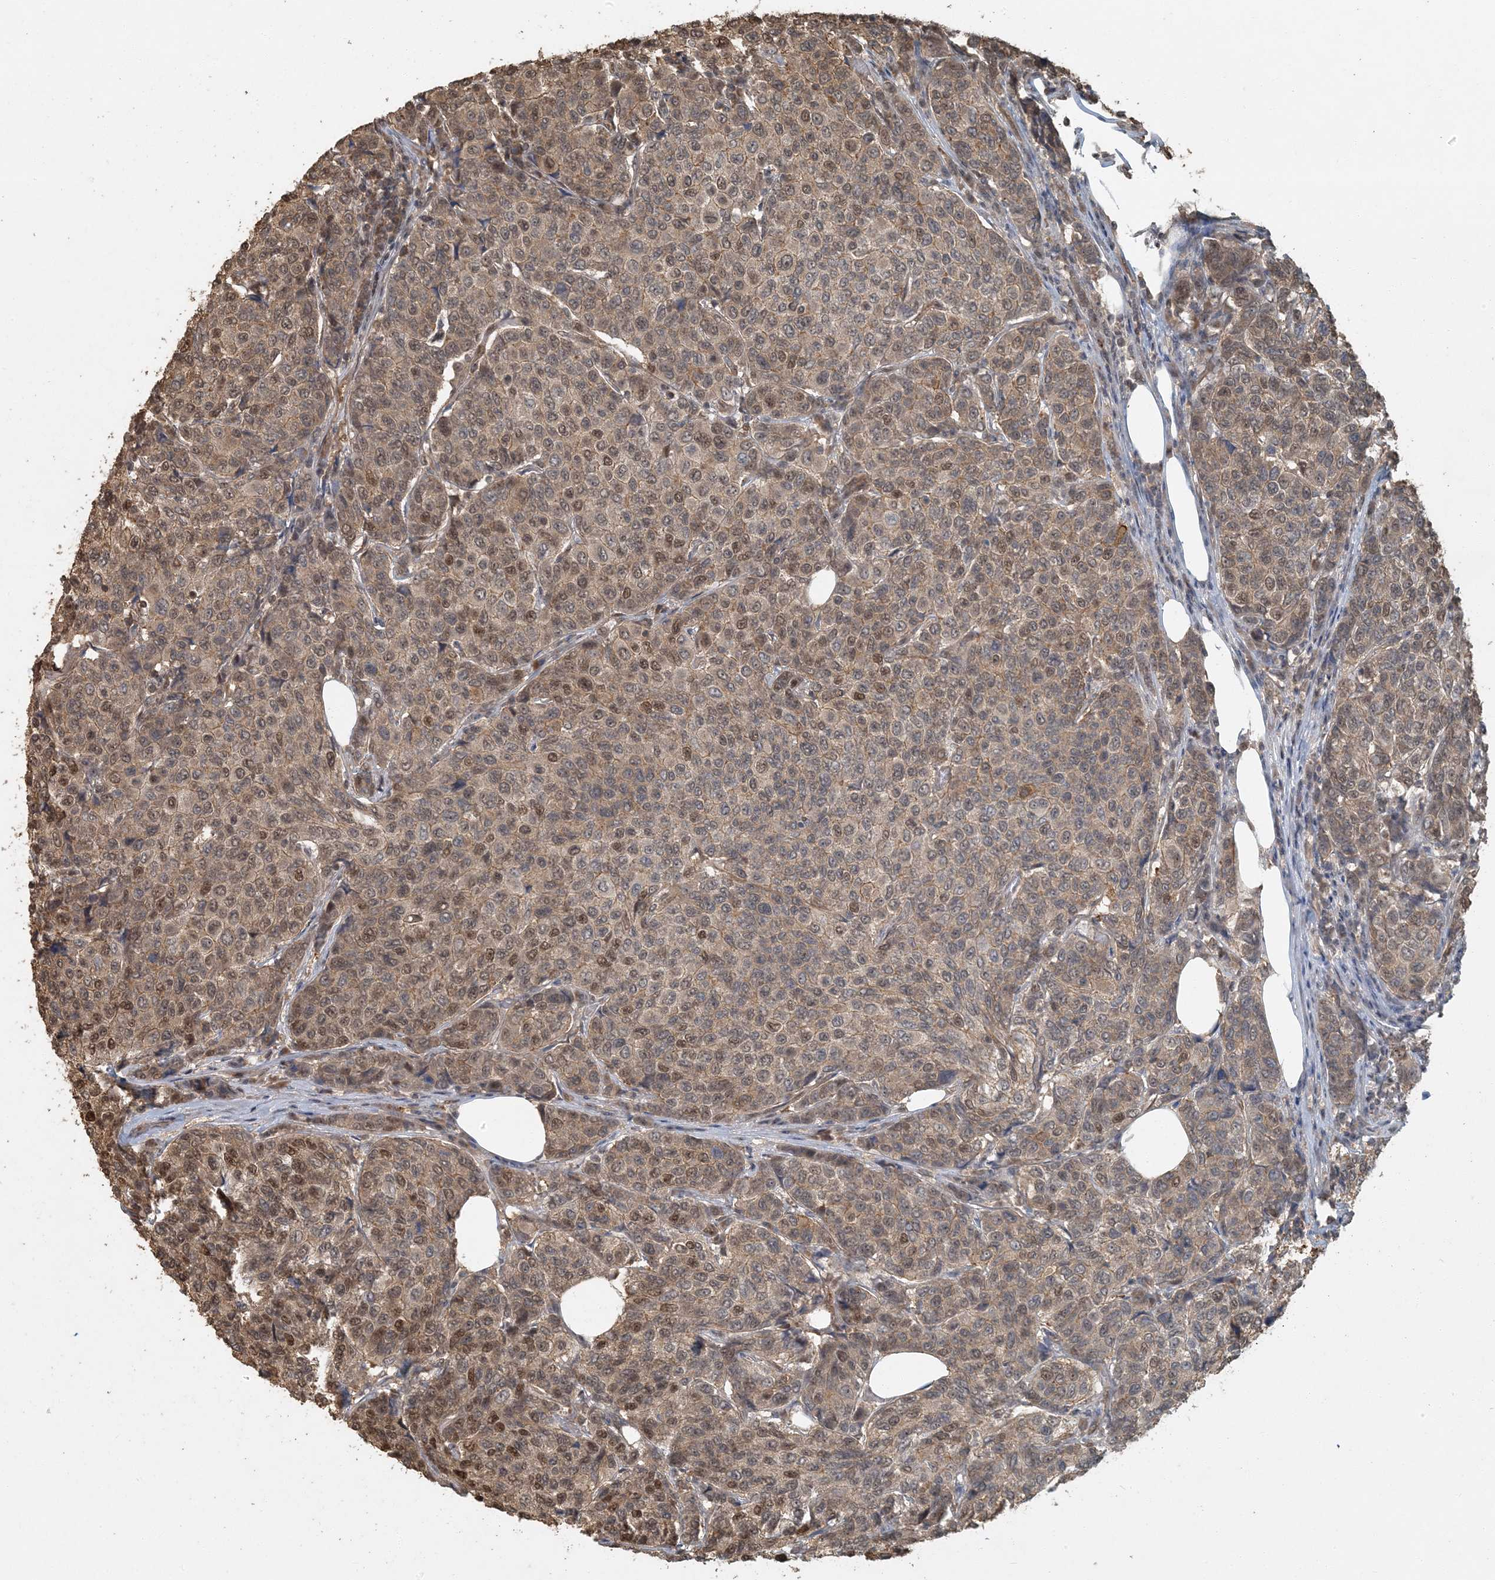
{"staining": {"intensity": "weak", "quantity": ">75%", "location": "cytoplasmic/membranous,nuclear"}, "tissue": "breast cancer", "cell_type": "Tumor cells", "image_type": "cancer", "snomed": [{"axis": "morphology", "description": "Duct carcinoma"}, {"axis": "topography", "description": "Breast"}], "caption": "A photomicrograph of human breast cancer stained for a protein reveals weak cytoplasmic/membranous and nuclear brown staining in tumor cells.", "gene": "AK9", "patient": {"sex": "female", "age": 55}}